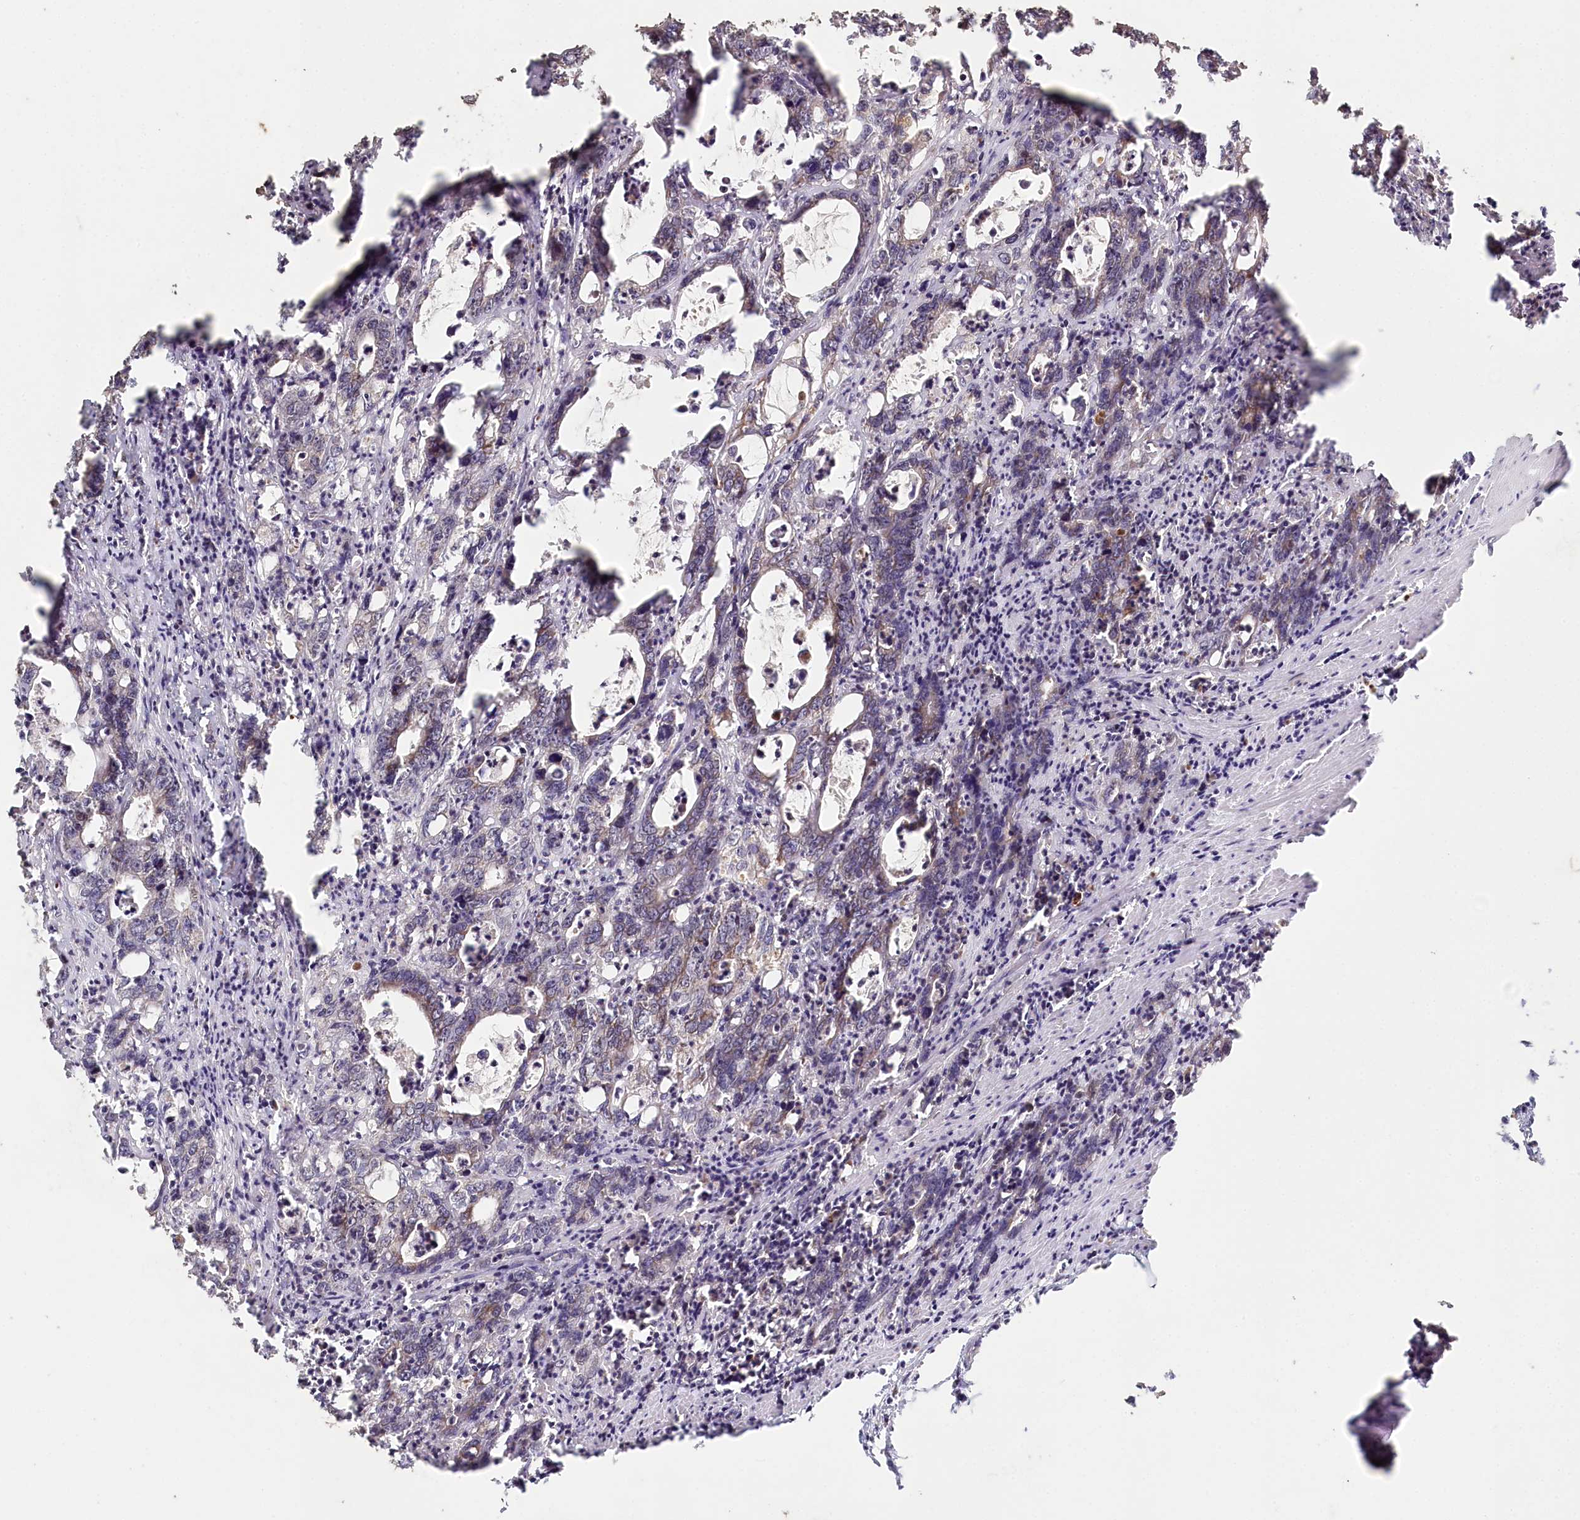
{"staining": {"intensity": "weak", "quantity": "25%-75%", "location": "cytoplasmic/membranous"}, "tissue": "colorectal cancer", "cell_type": "Tumor cells", "image_type": "cancer", "snomed": [{"axis": "morphology", "description": "Adenocarcinoma, NOS"}, {"axis": "topography", "description": "Colon"}], "caption": "Protein staining shows weak cytoplasmic/membranous expression in approximately 25%-75% of tumor cells in colorectal cancer. The staining was performed using DAB (3,3'-diaminobenzidine) to visualize the protein expression in brown, while the nuclei were stained in blue with hematoxylin (Magnification: 20x).", "gene": "HAL", "patient": {"sex": "female", "age": 75}}